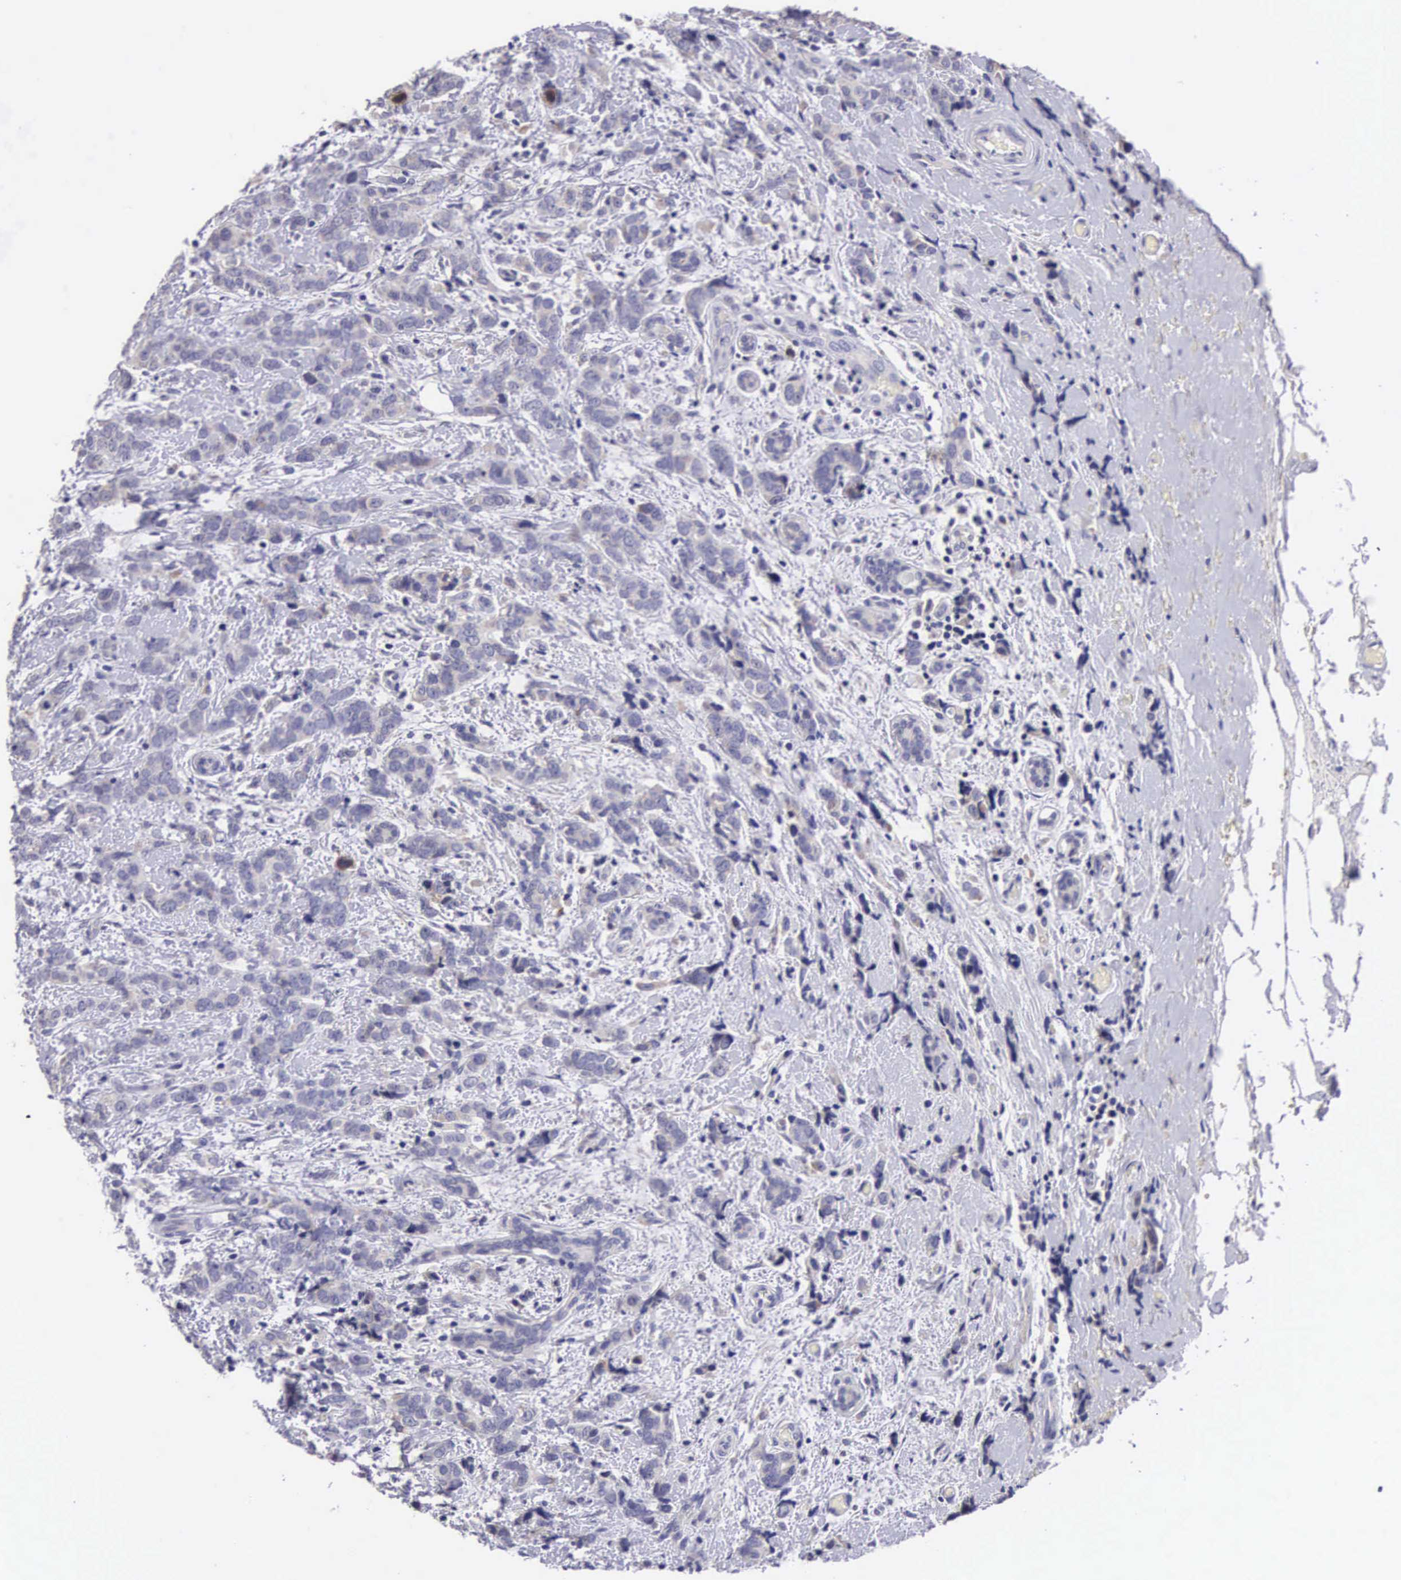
{"staining": {"intensity": "negative", "quantity": "none", "location": "none"}, "tissue": "breast cancer", "cell_type": "Tumor cells", "image_type": "cancer", "snomed": [{"axis": "morphology", "description": "Duct carcinoma"}, {"axis": "topography", "description": "Breast"}], "caption": "Protein analysis of breast cancer (infiltrating ductal carcinoma) displays no significant positivity in tumor cells.", "gene": "ARG2", "patient": {"sex": "female", "age": 53}}